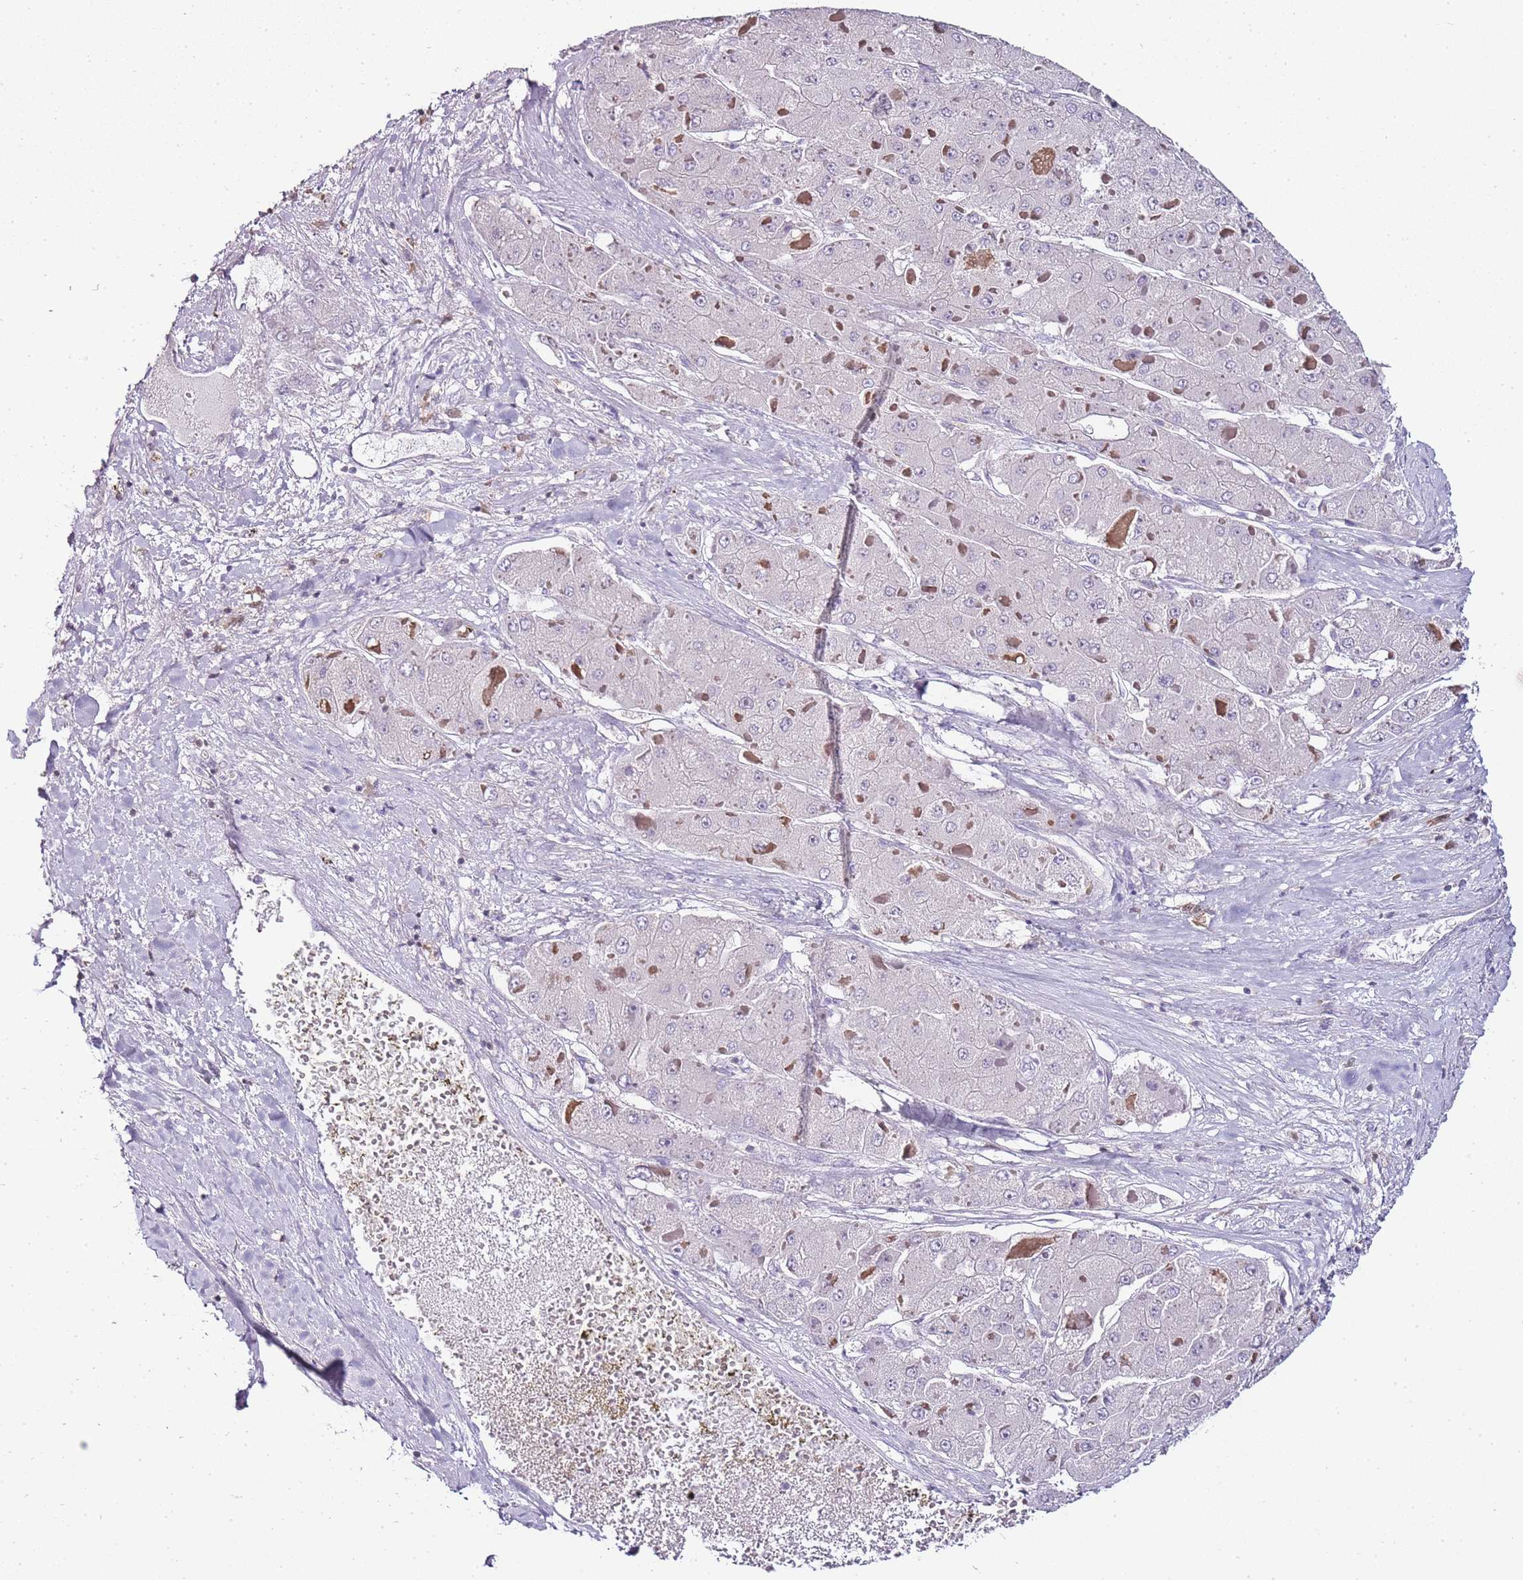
{"staining": {"intensity": "negative", "quantity": "none", "location": "none"}, "tissue": "liver cancer", "cell_type": "Tumor cells", "image_type": "cancer", "snomed": [{"axis": "morphology", "description": "Carcinoma, Hepatocellular, NOS"}, {"axis": "topography", "description": "Liver"}], "caption": "A high-resolution image shows IHC staining of liver hepatocellular carcinoma, which exhibits no significant staining in tumor cells. Nuclei are stained in blue.", "gene": "ZBP1", "patient": {"sex": "female", "age": 73}}